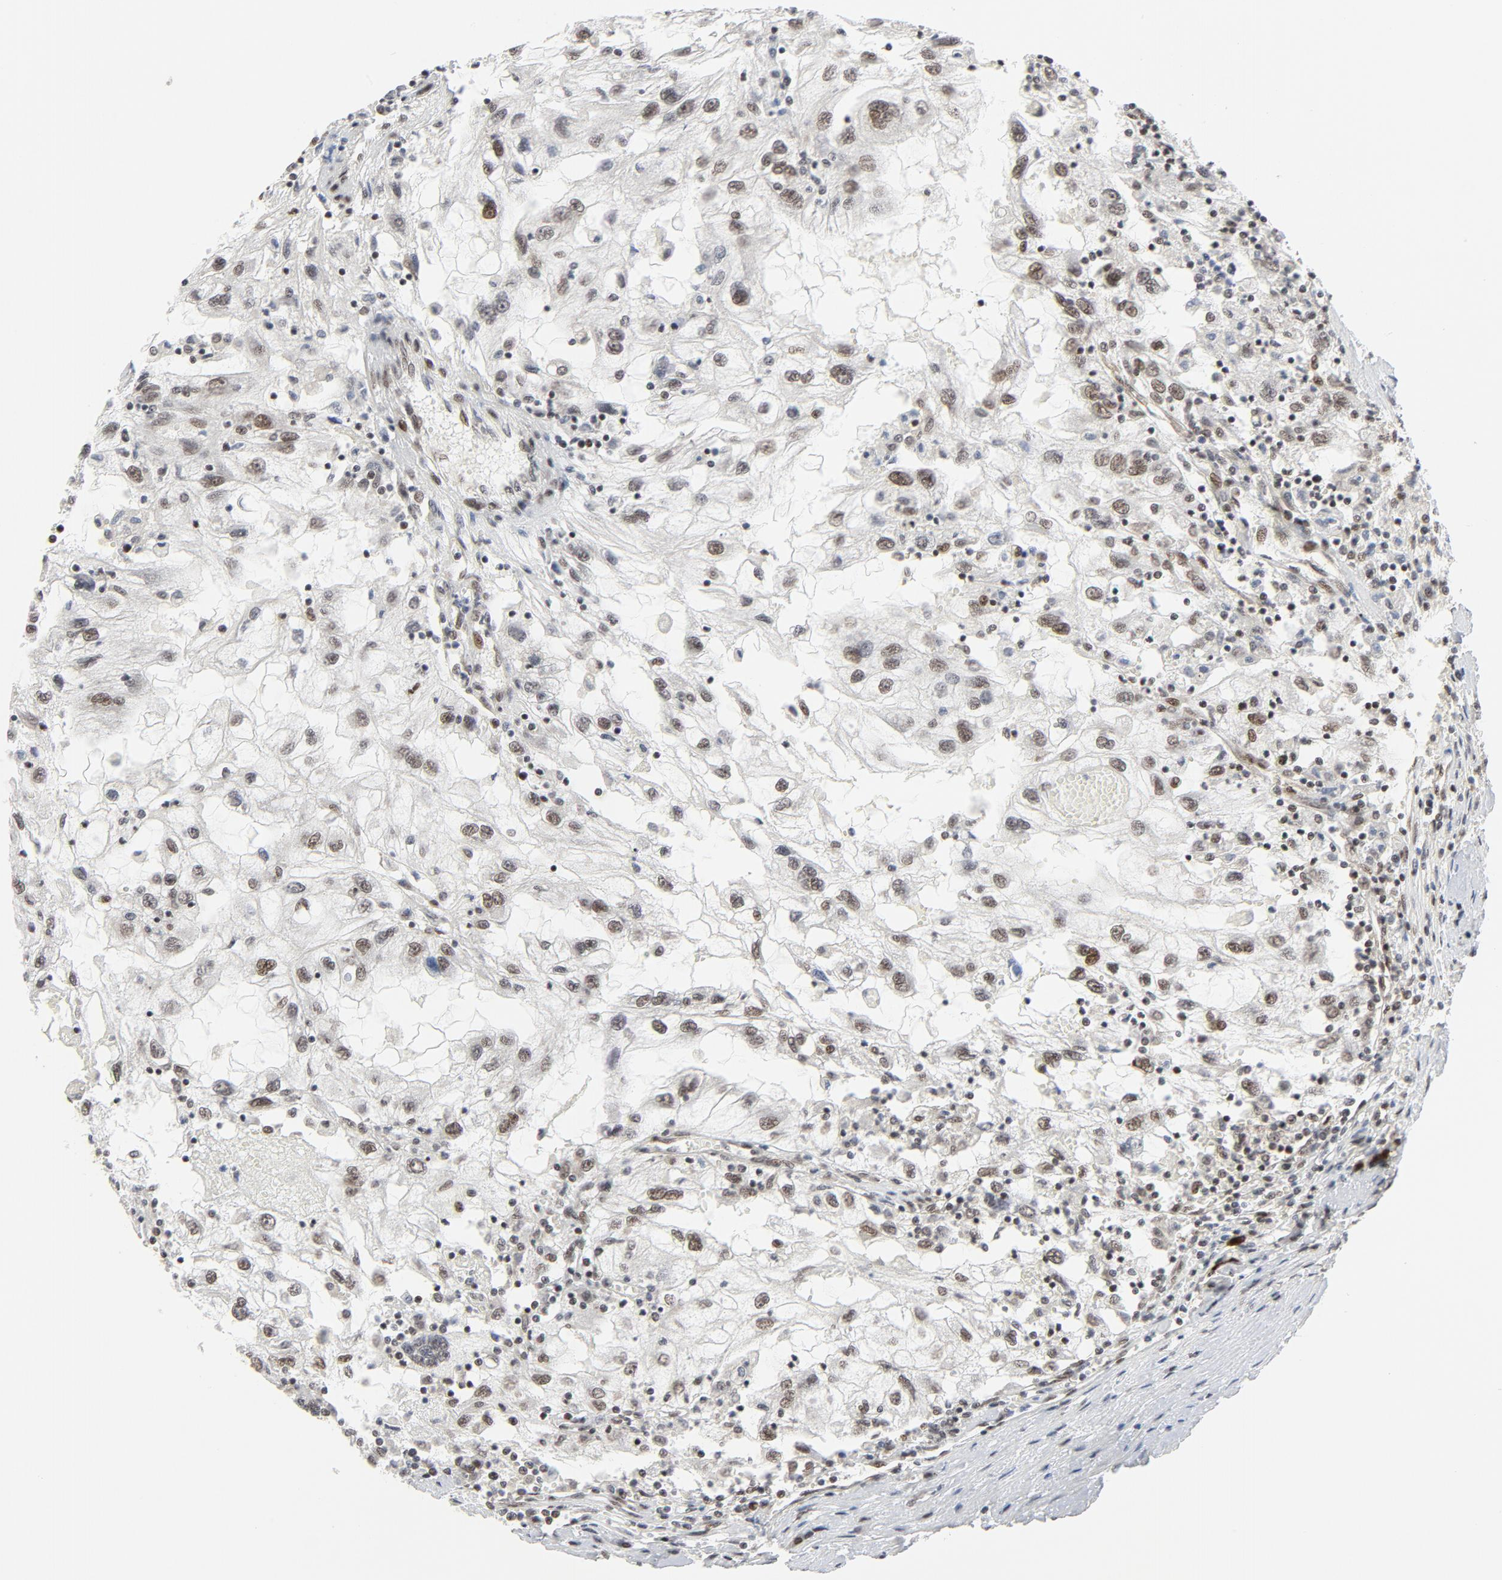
{"staining": {"intensity": "moderate", "quantity": ">75%", "location": "nuclear"}, "tissue": "renal cancer", "cell_type": "Tumor cells", "image_type": "cancer", "snomed": [{"axis": "morphology", "description": "Normal tissue, NOS"}, {"axis": "morphology", "description": "Adenocarcinoma, NOS"}, {"axis": "topography", "description": "Kidney"}], "caption": "Protein expression analysis of renal cancer (adenocarcinoma) shows moderate nuclear staining in about >75% of tumor cells. (brown staining indicates protein expression, while blue staining denotes nuclei).", "gene": "ERCC1", "patient": {"sex": "male", "age": 71}}